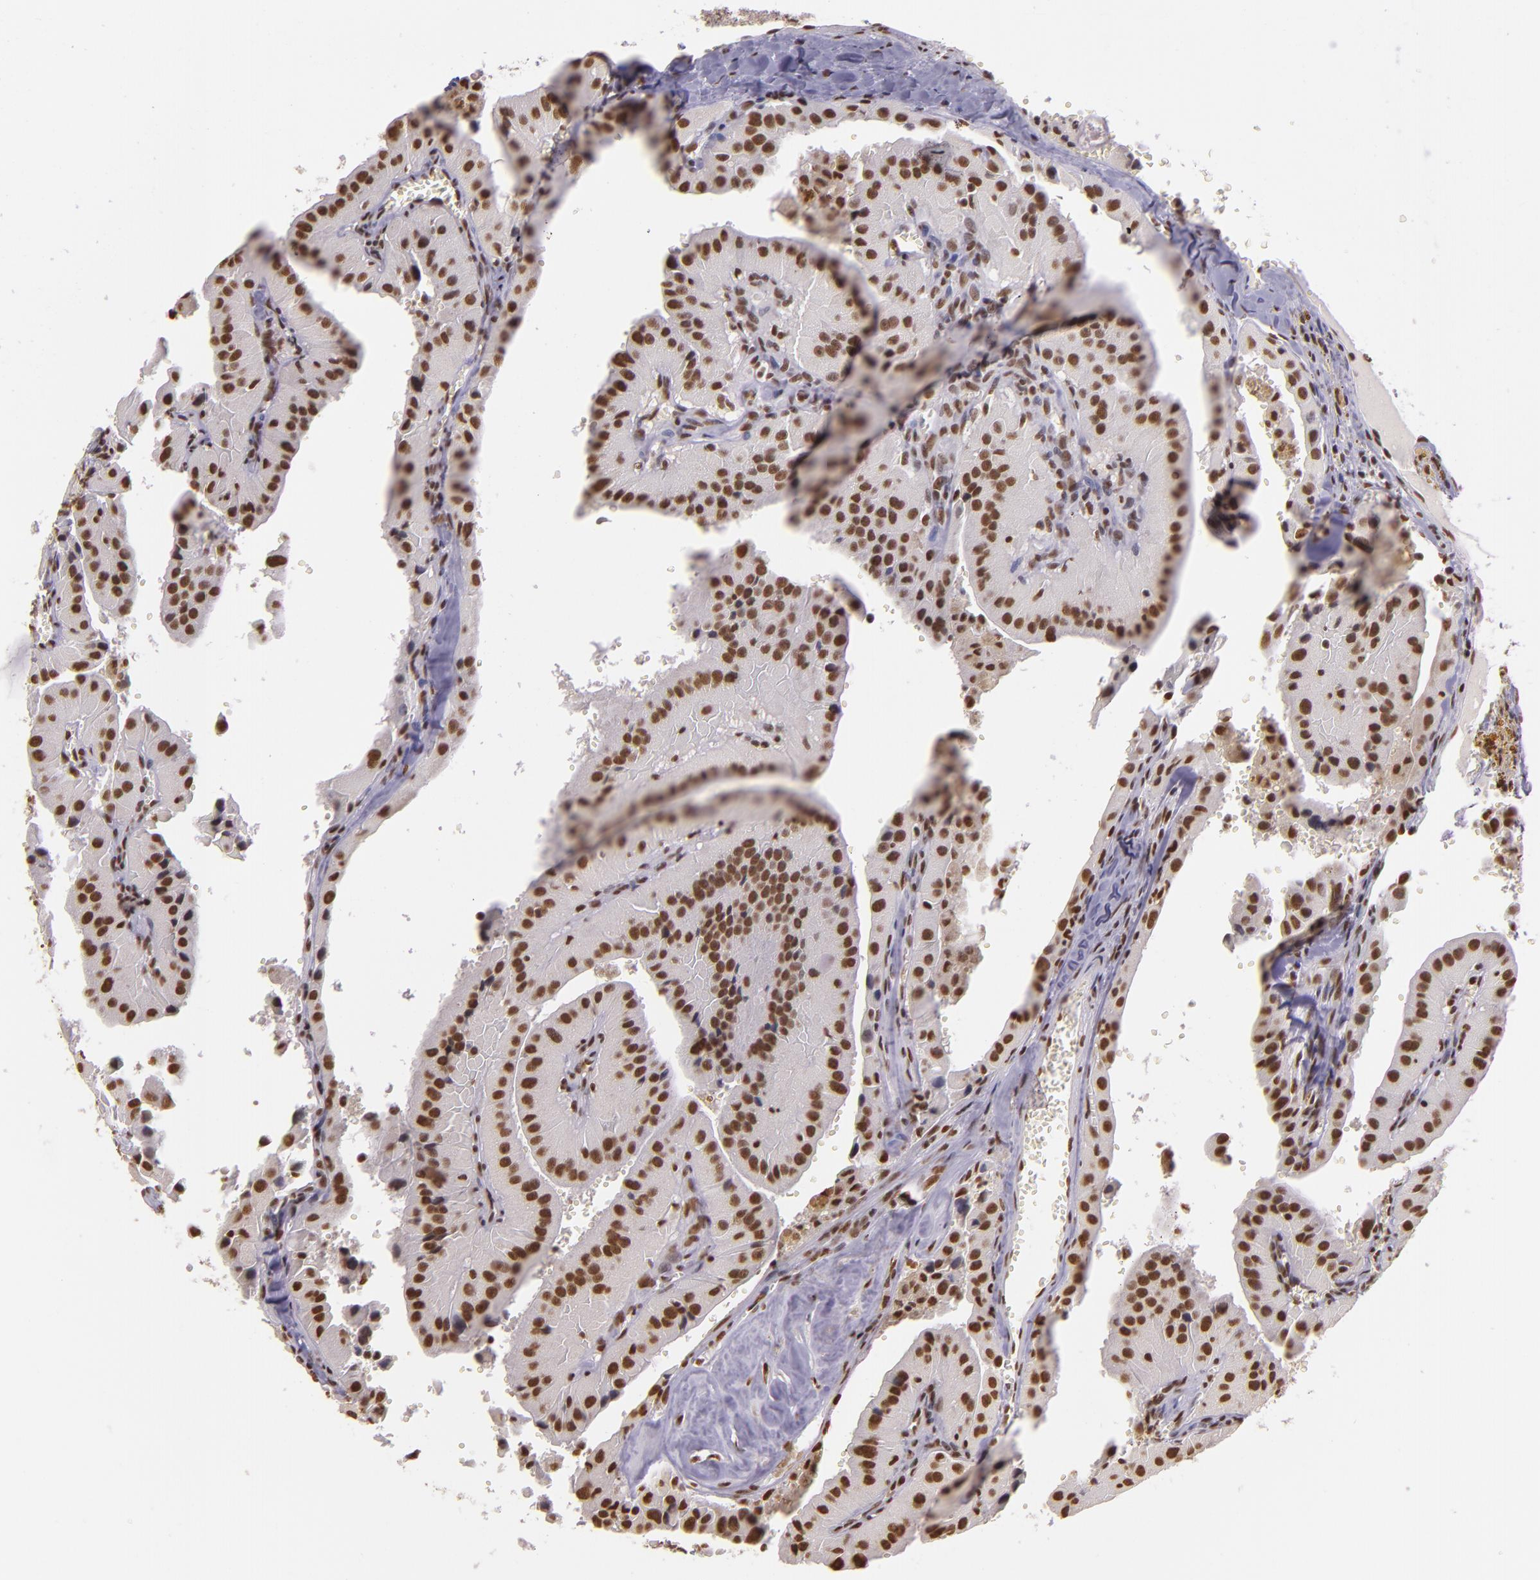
{"staining": {"intensity": "moderate", "quantity": ">75%", "location": "nuclear"}, "tissue": "thyroid cancer", "cell_type": "Tumor cells", "image_type": "cancer", "snomed": [{"axis": "morphology", "description": "Carcinoma, NOS"}, {"axis": "topography", "description": "Thyroid gland"}], "caption": "This is an image of immunohistochemistry staining of thyroid cancer (carcinoma), which shows moderate positivity in the nuclear of tumor cells.", "gene": "USF1", "patient": {"sex": "male", "age": 76}}